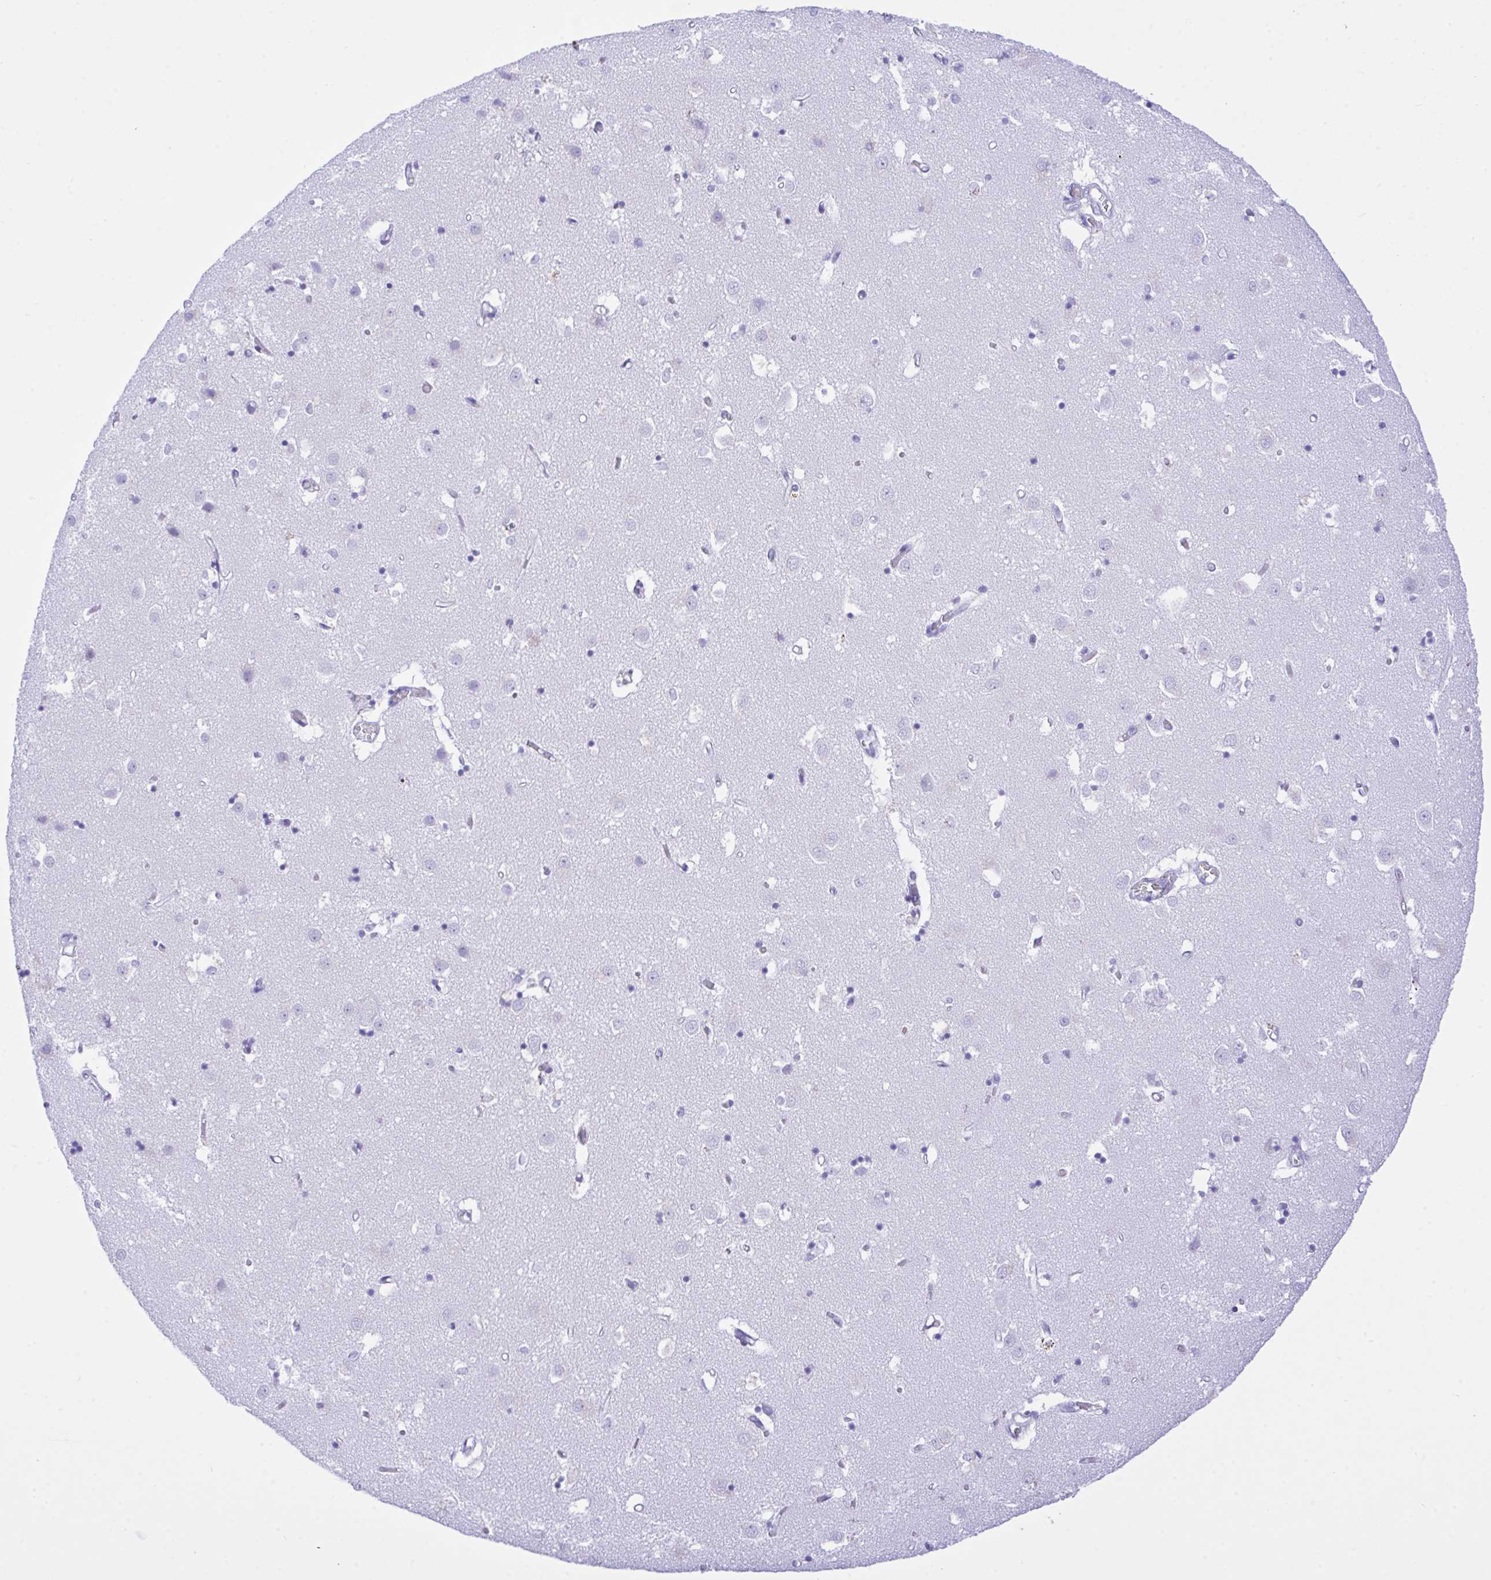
{"staining": {"intensity": "negative", "quantity": "none", "location": "none"}, "tissue": "caudate", "cell_type": "Glial cells", "image_type": "normal", "snomed": [{"axis": "morphology", "description": "Normal tissue, NOS"}, {"axis": "topography", "description": "Lateral ventricle wall"}], "caption": "Image shows no protein staining in glial cells of benign caudate.", "gene": "SELENOV", "patient": {"sex": "male", "age": 70}}